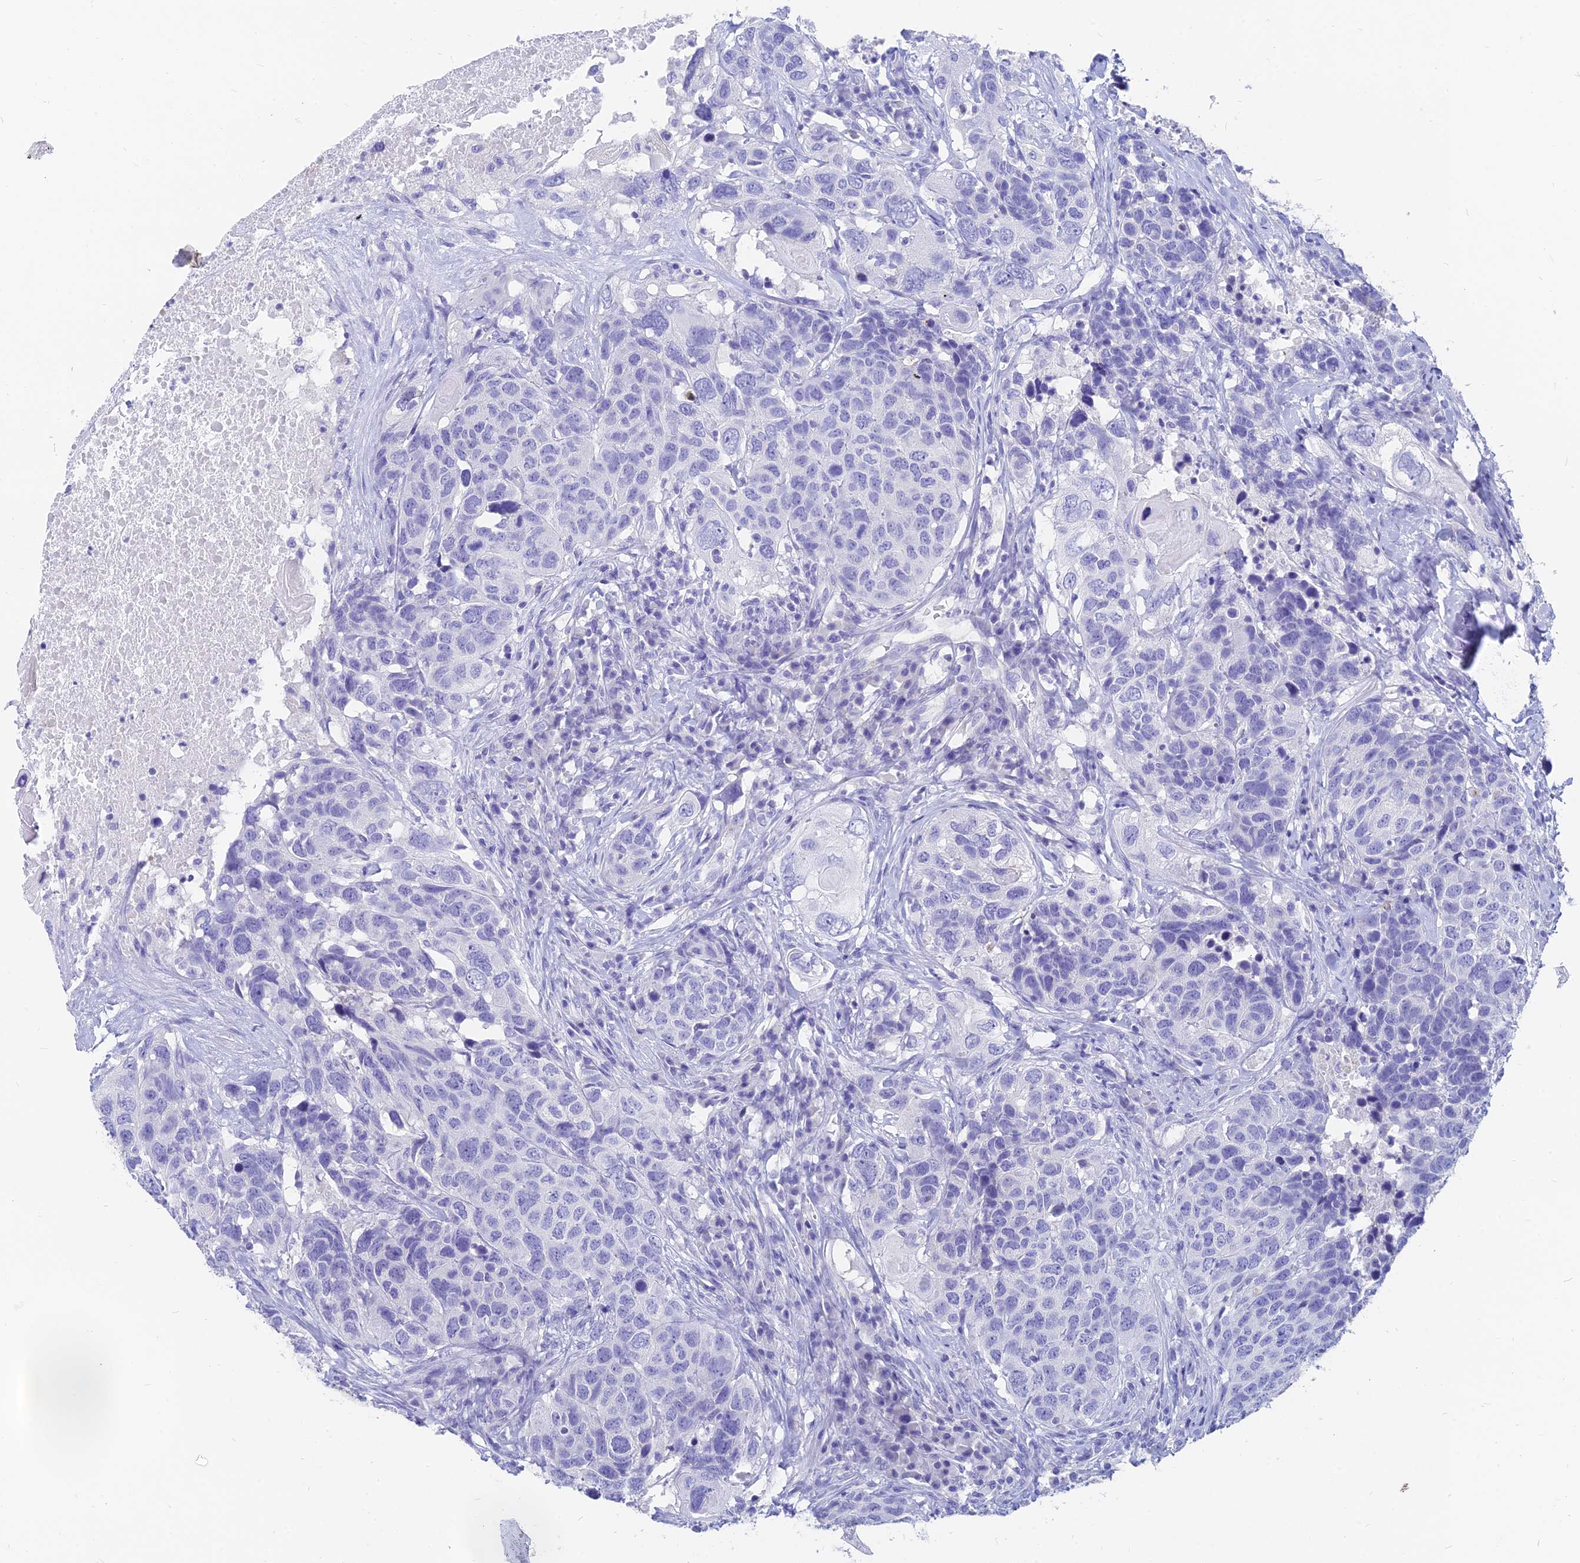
{"staining": {"intensity": "negative", "quantity": "none", "location": "none"}, "tissue": "head and neck cancer", "cell_type": "Tumor cells", "image_type": "cancer", "snomed": [{"axis": "morphology", "description": "Squamous cell carcinoma, NOS"}, {"axis": "topography", "description": "Head-Neck"}], "caption": "Protein analysis of head and neck squamous cell carcinoma shows no significant expression in tumor cells.", "gene": "SLC36A2", "patient": {"sex": "male", "age": 66}}